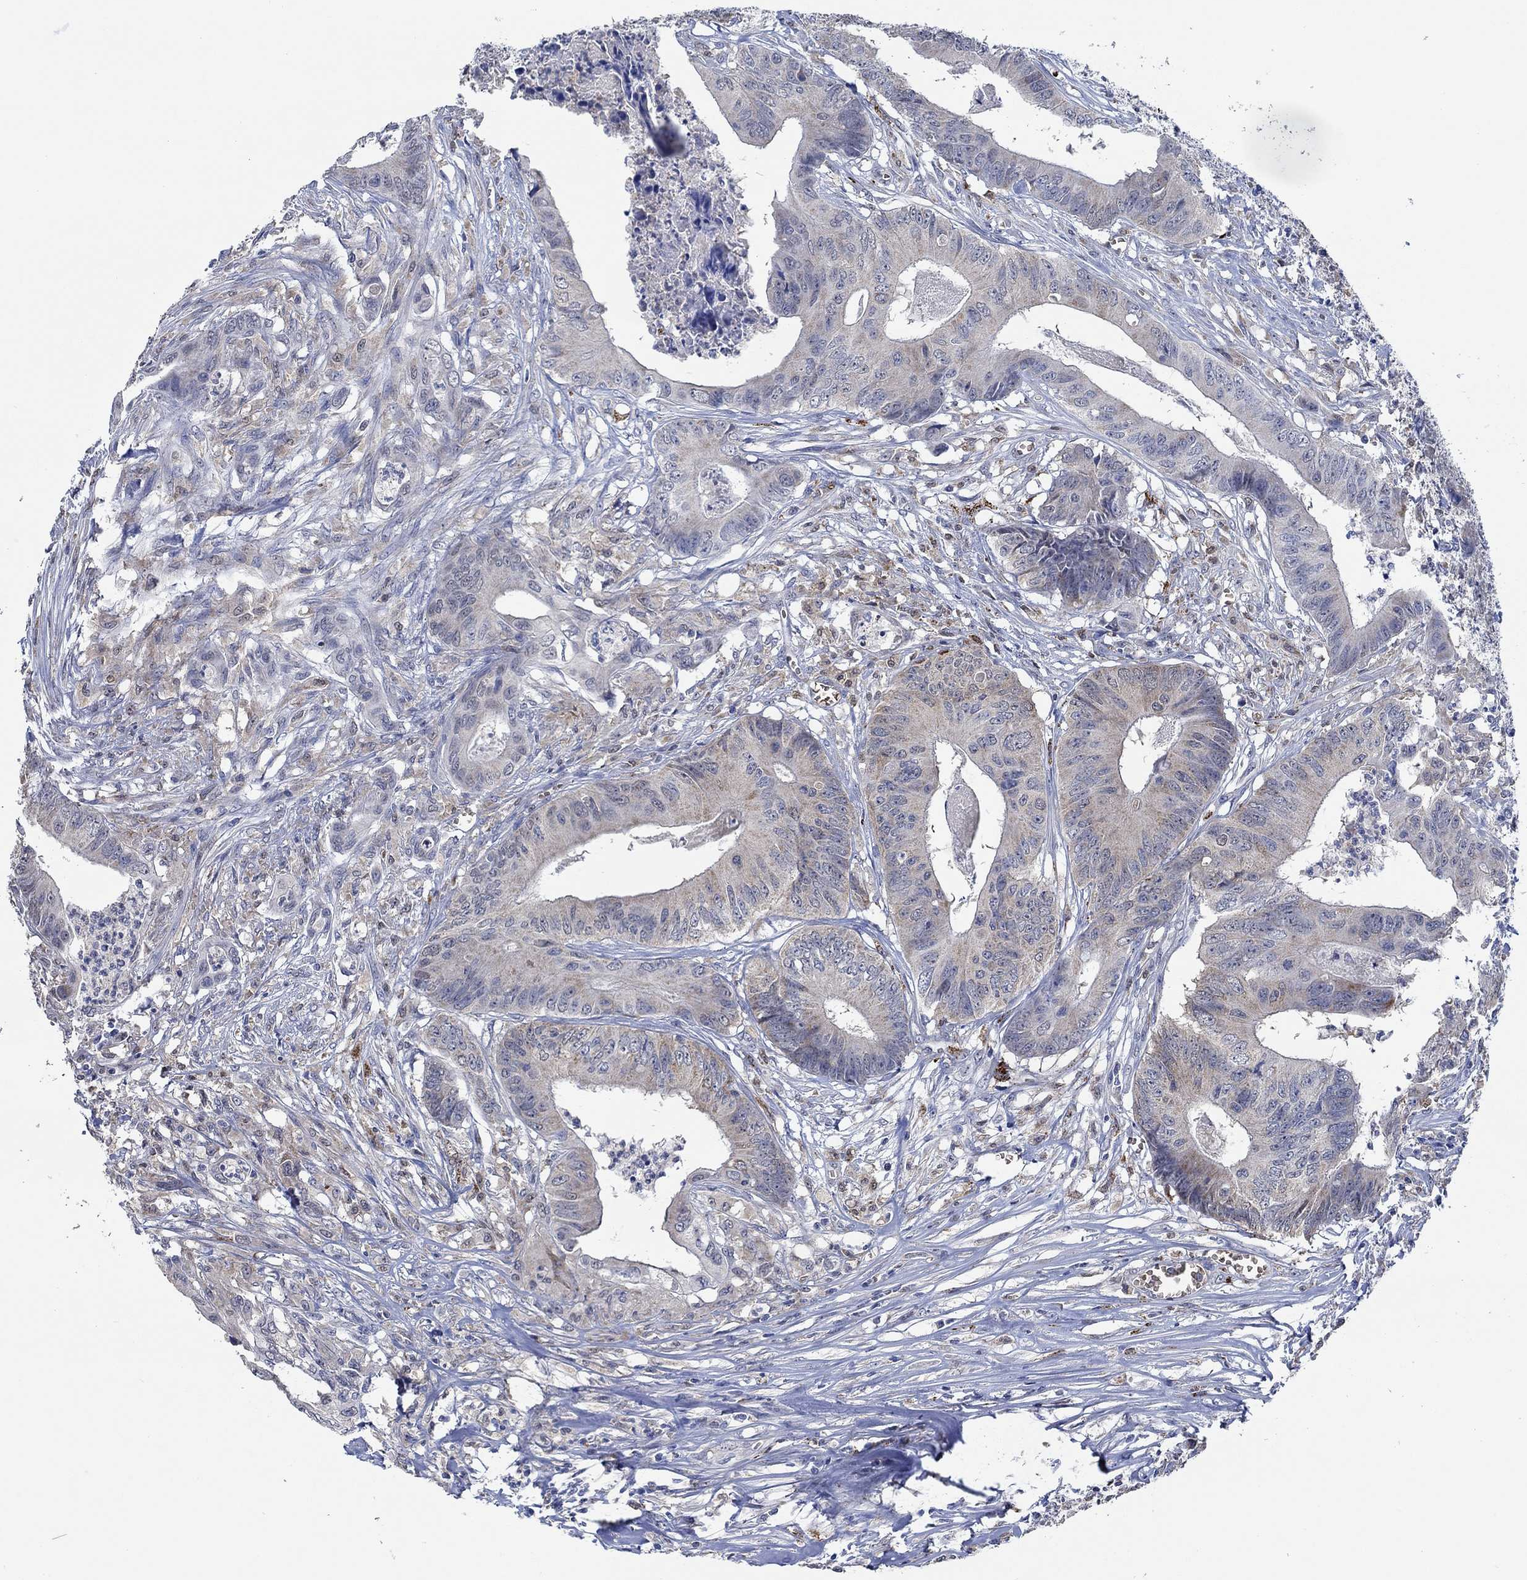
{"staining": {"intensity": "weak", "quantity": "<25%", "location": "cytoplasmic/membranous"}, "tissue": "colorectal cancer", "cell_type": "Tumor cells", "image_type": "cancer", "snomed": [{"axis": "morphology", "description": "Adenocarcinoma, NOS"}, {"axis": "topography", "description": "Colon"}], "caption": "Colorectal adenocarcinoma was stained to show a protein in brown. There is no significant positivity in tumor cells.", "gene": "MPP1", "patient": {"sex": "male", "age": 84}}